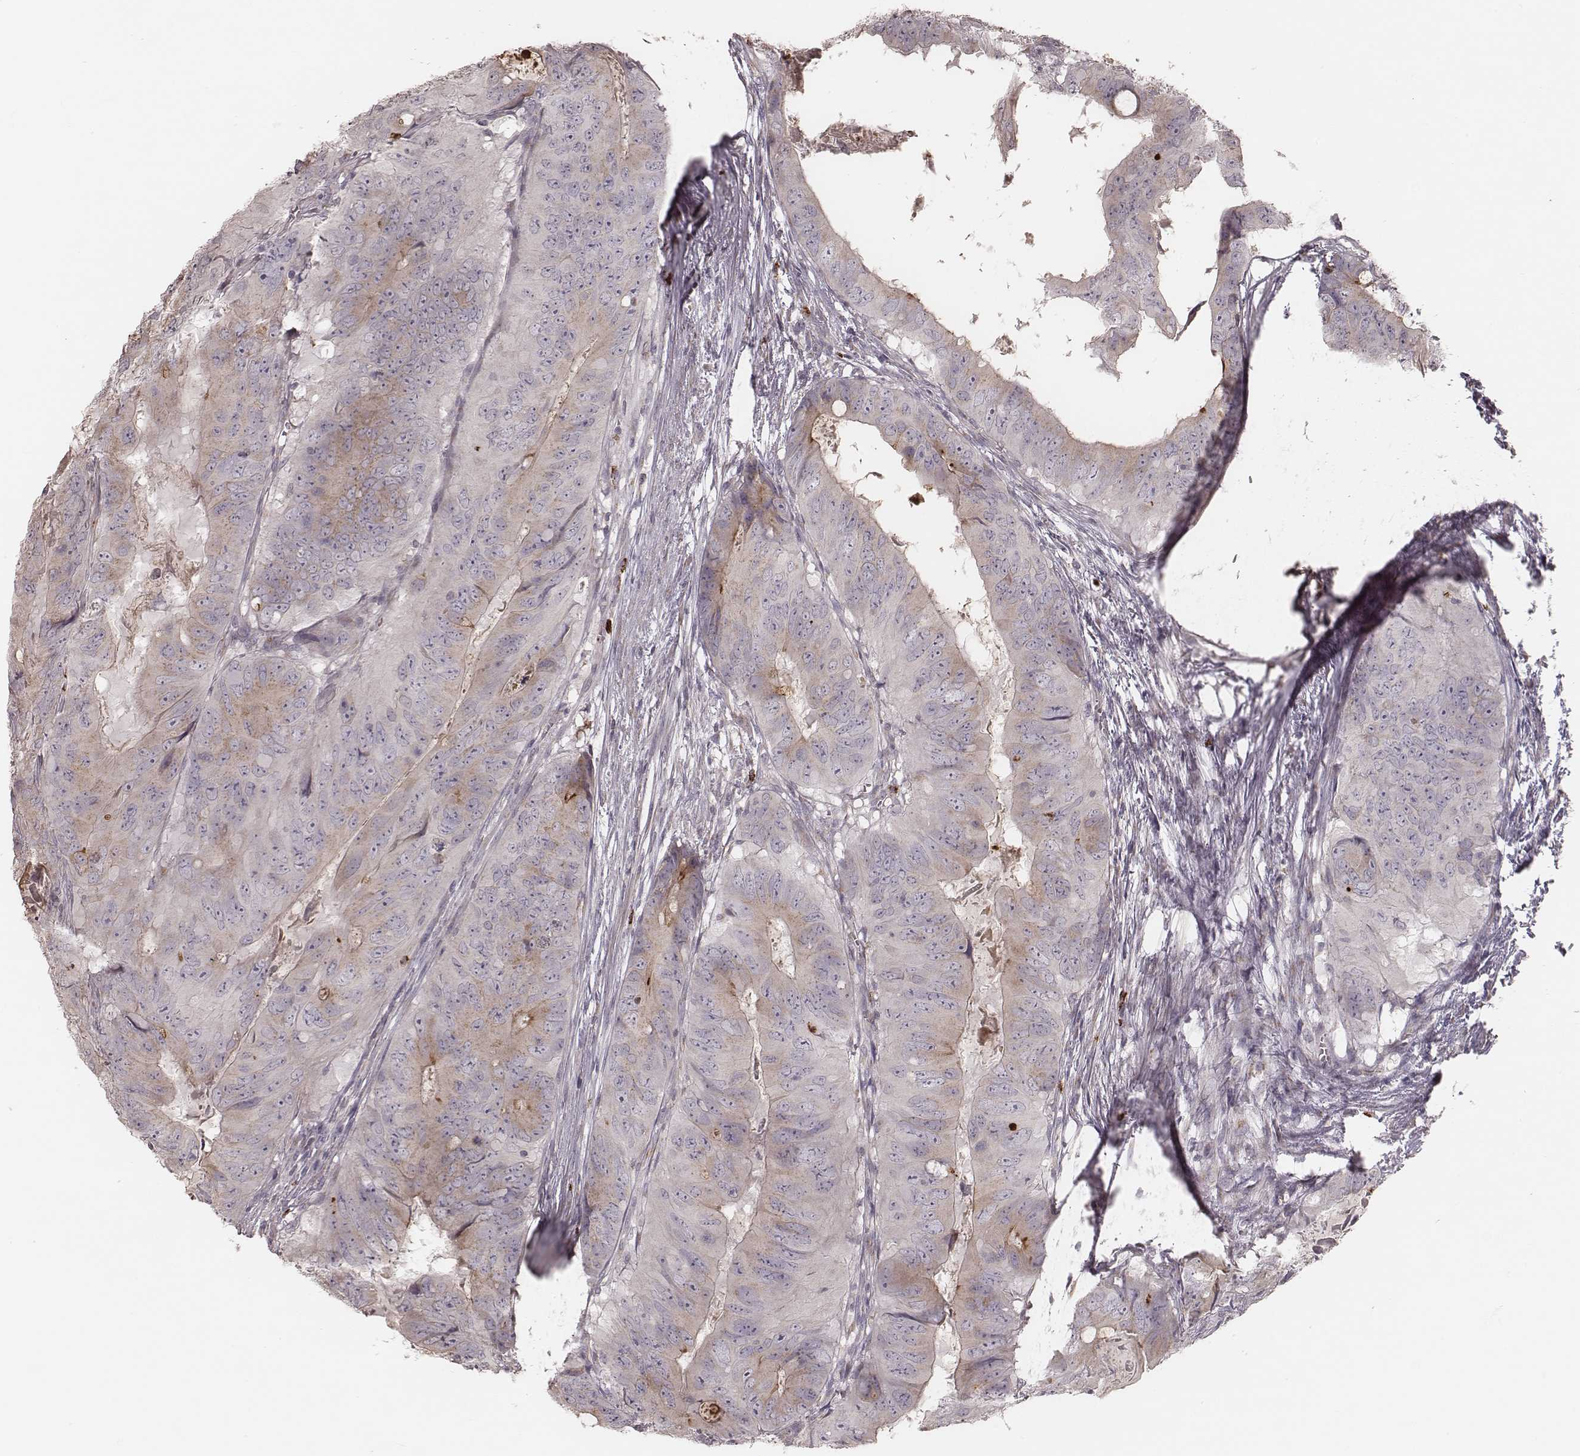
{"staining": {"intensity": "moderate", "quantity": "<25%", "location": "cytoplasmic/membranous"}, "tissue": "colorectal cancer", "cell_type": "Tumor cells", "image_type": "cancer", "snomed": [{"axis": "morphology", "description": "Adenocarcinoma, NOS"}, {"axis": "topography", "description": "Colon"}], "caption": "Approximately <25% of tumor cells in colorectal cancer display moderate cytoplasmic/membranous protein expression as visualized by brown immunohistochemical staining.", "gene": "ABCA7", "patient": {"sex": "male", "age": 79}}